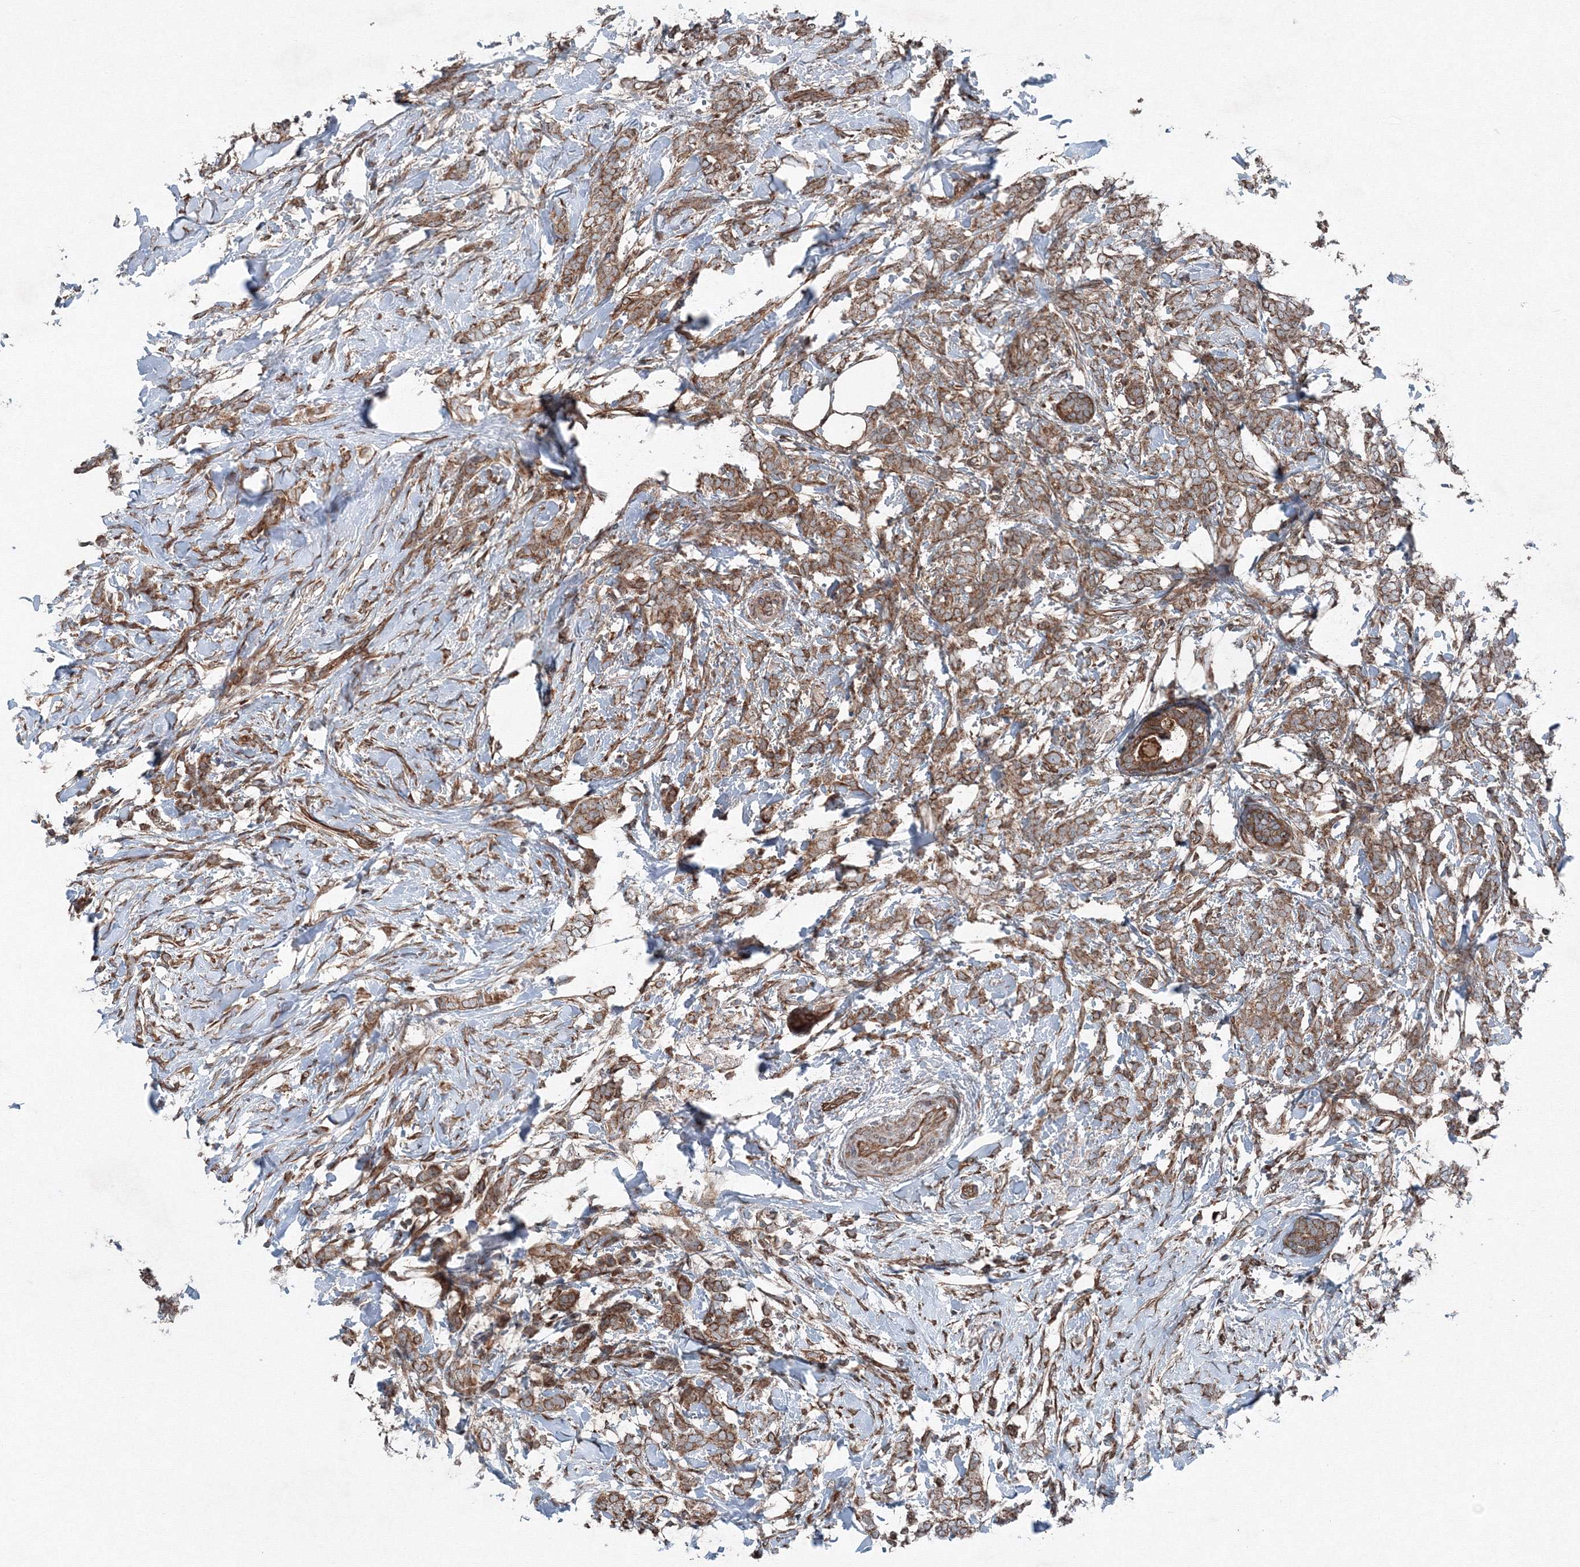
{"staining": {"intensity": "moderate", "quantity": ">75%", "location": "cytoplasmic/membranous"}, "tissue": "breast cancer", "cell_type": "Tumor cells", "image_type": "cancer", "snomed": [{"axis": "morphology", "description": "Lobular carcinoma, in situ"}, {"axis": "morphology", "description": "Lobular carcinoma"}, {"axis": "topography", "description": "Breast"}], "caption": "Breast cancer stained with a brown dye exhibits moderate cytoplasmic/membranous positive expression in about >75% of tumor cells.", "gene": "COPS7B", "patient": {"sex": "female", "age": 41}}